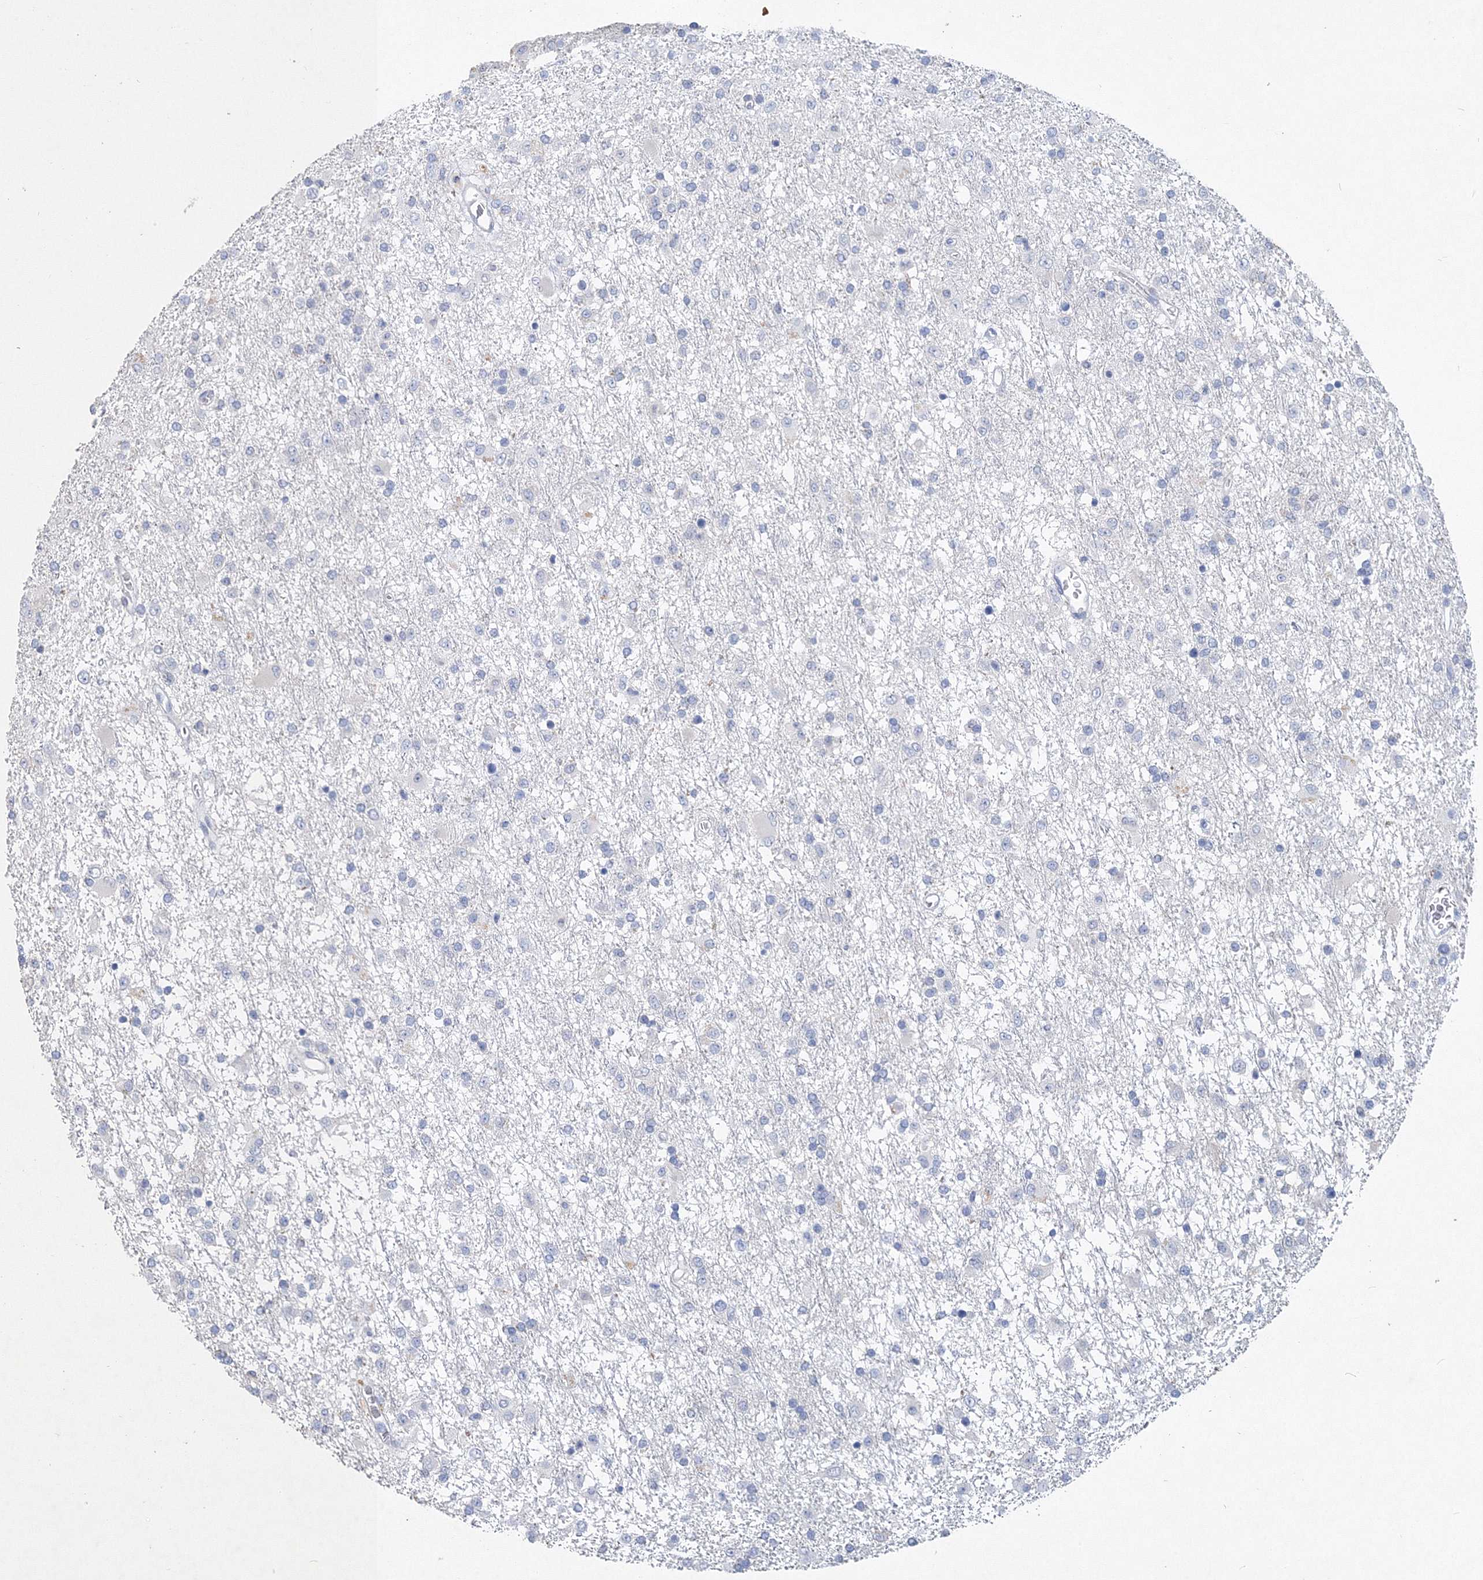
{"staining": {"intensity": "negative", "quantity": "none", "location": "none"}, "tissue": "glioma", "cell_type": "Tumor cells", "image_type": "cancer", "snomed": [{"axis": "morphology", "description": "Glioma, malignant, Low grade"}, {"axis": "topography", "description": "Brain"}], "caption": "High magnification brightfield microscopy of low-grade glioma (malignant) stained with DAB (brown) and counterstained with hematoxylin (blue): tumor cells show no significant staining. (Stains: DAB IHC with hematoxylin counter stain, Microscopy: brightfield microscopy at high magnification).", "gene": "OSBPL6", "patient": {"sex": "male", "age": 65}}